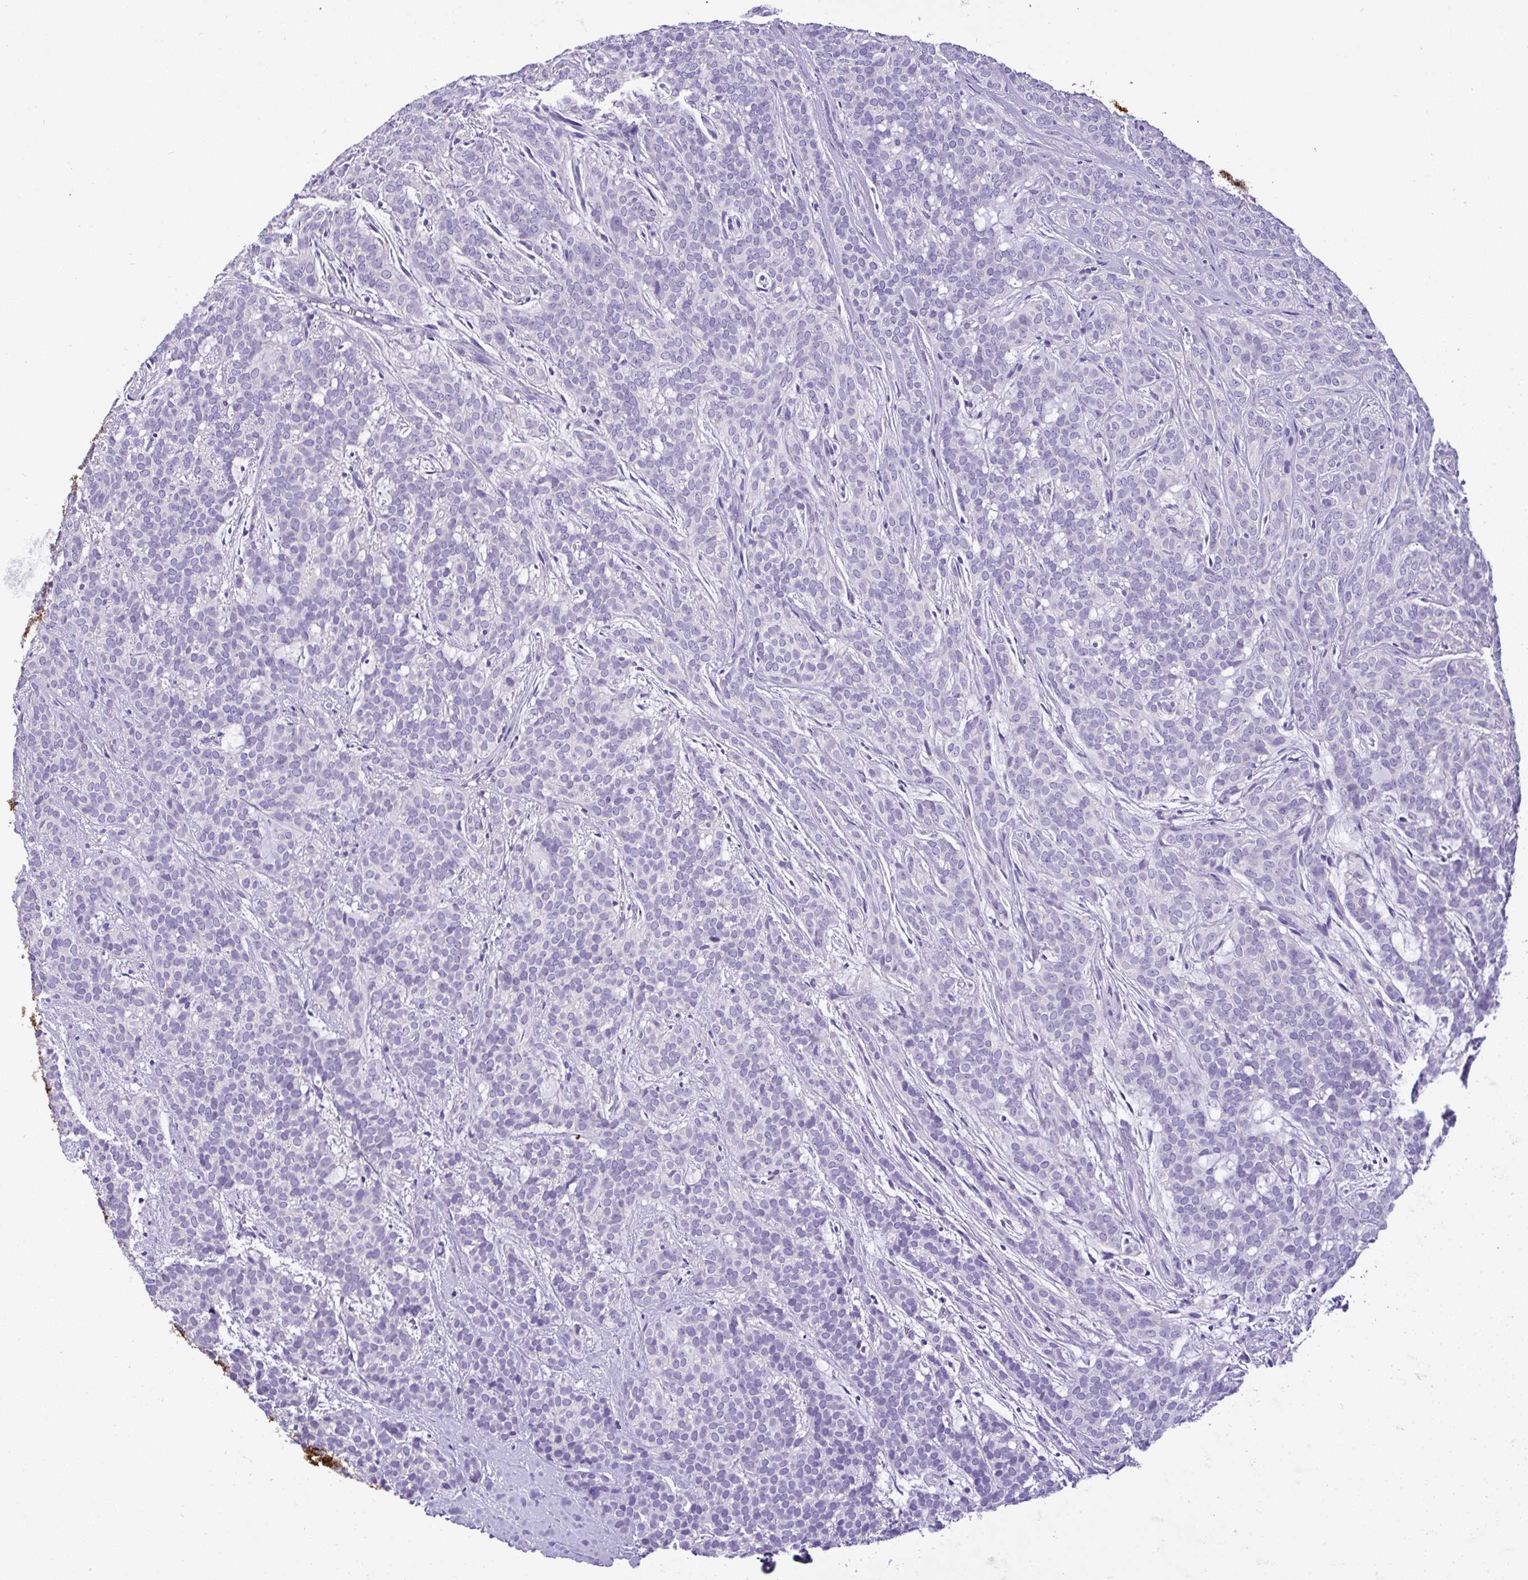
{"staining": {"intensity": "negative", "quantity": "none", "location": "none"}, "tissue": "head and neck cancer", "cell_type": "Tumor cells", "image_type": "cancer", "snomed": [{"axis": "morphology", "description": "Normal tissue, NOS"}, {"axis": "morphology", "description": "Adenocarcinoma, NOS"}, {"axis": "topography", "description": "Oral tissue"}, {"axis": "topography", "description": "Head-Neck"}], "caption": "Tumor cells show no significant staining in adenocarcinoma (head and neck).", "gene": "ST8SIA2", "patient": {"sex": "female", "age": 57}}